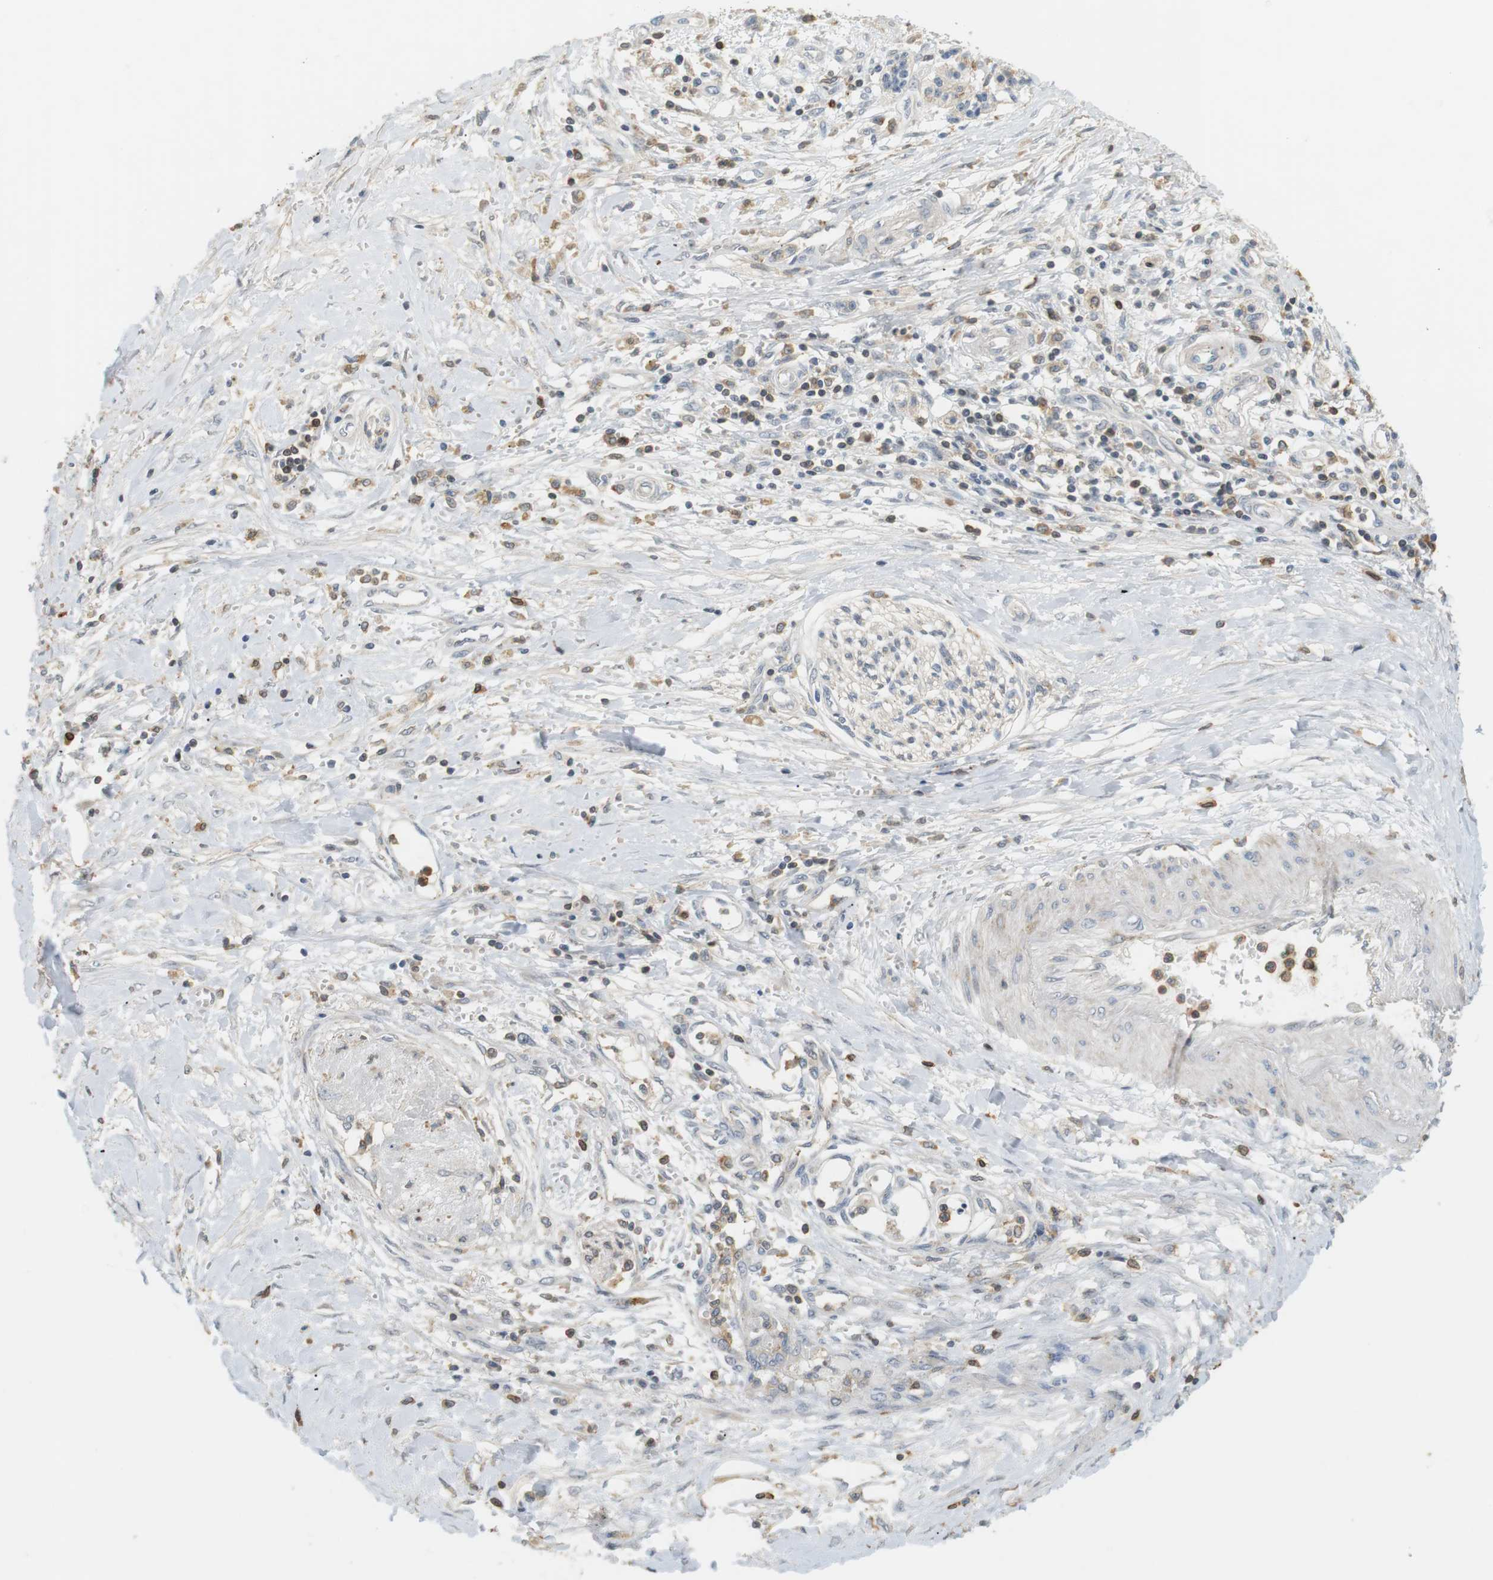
{"staining": {"intensity": "weak", "quantity": "<25%", "location": "cytoplasmic/membranous"}, "tissue": "pancreatic cancer", "cell_type": "Tumor cells", "image_type": "cancer", "snomed": [{"axis": "morphology", "description": "Adenocarcinoma, NOS"}, {"axis": "topography", "description": "Pancreas"}], "caption": "There is no significant expression in tumor cells of pancreatic adenocarcinoma.", "gene": "P2RY1", "patient": {"sex": "male", "age": 56}}